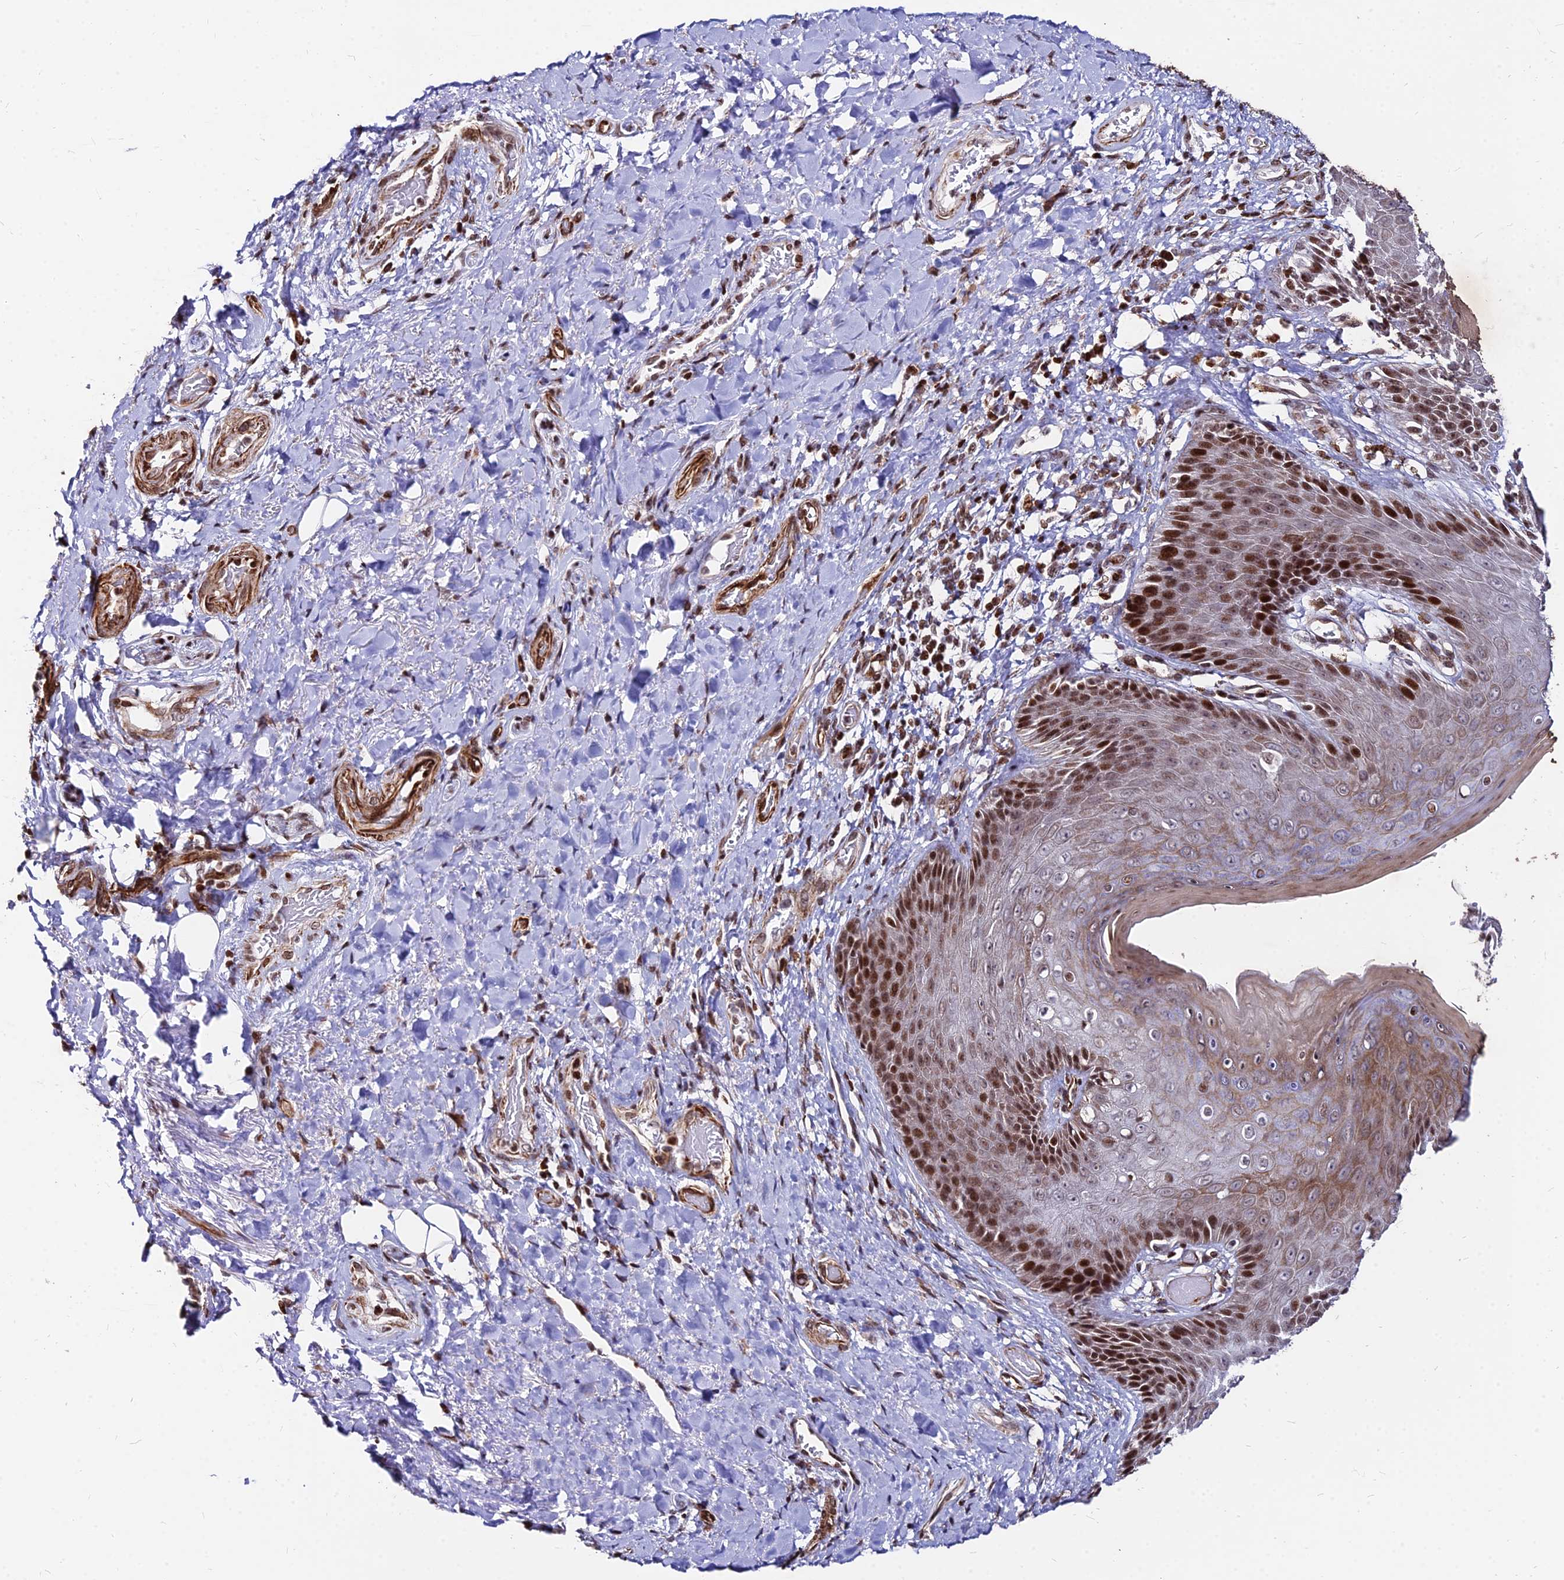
{"staining": {"intensity": "strong", "quantity": "25%-75%", "location": "cytoplasmic/membranous,nuclear"}, "tissue": "skin", "cell_type": "Epidermal cells", "image_type": "normal", "snomed": [{"axis": "morphology", "description": "Normal tissue, NOS"}, {"axis": "topography", "description": "Anal"}], "caption": "Immunohistochemical staining of unremarkable skin exhibits strong cytoplasmic/membranous,nuclear protein staining in about 25%-75% of epidermal cells. (Brightfield microscopy of DAB IHC at high magnification).", "gene": "NYAP2", "patient": {"sex": "female", "age": 89}}